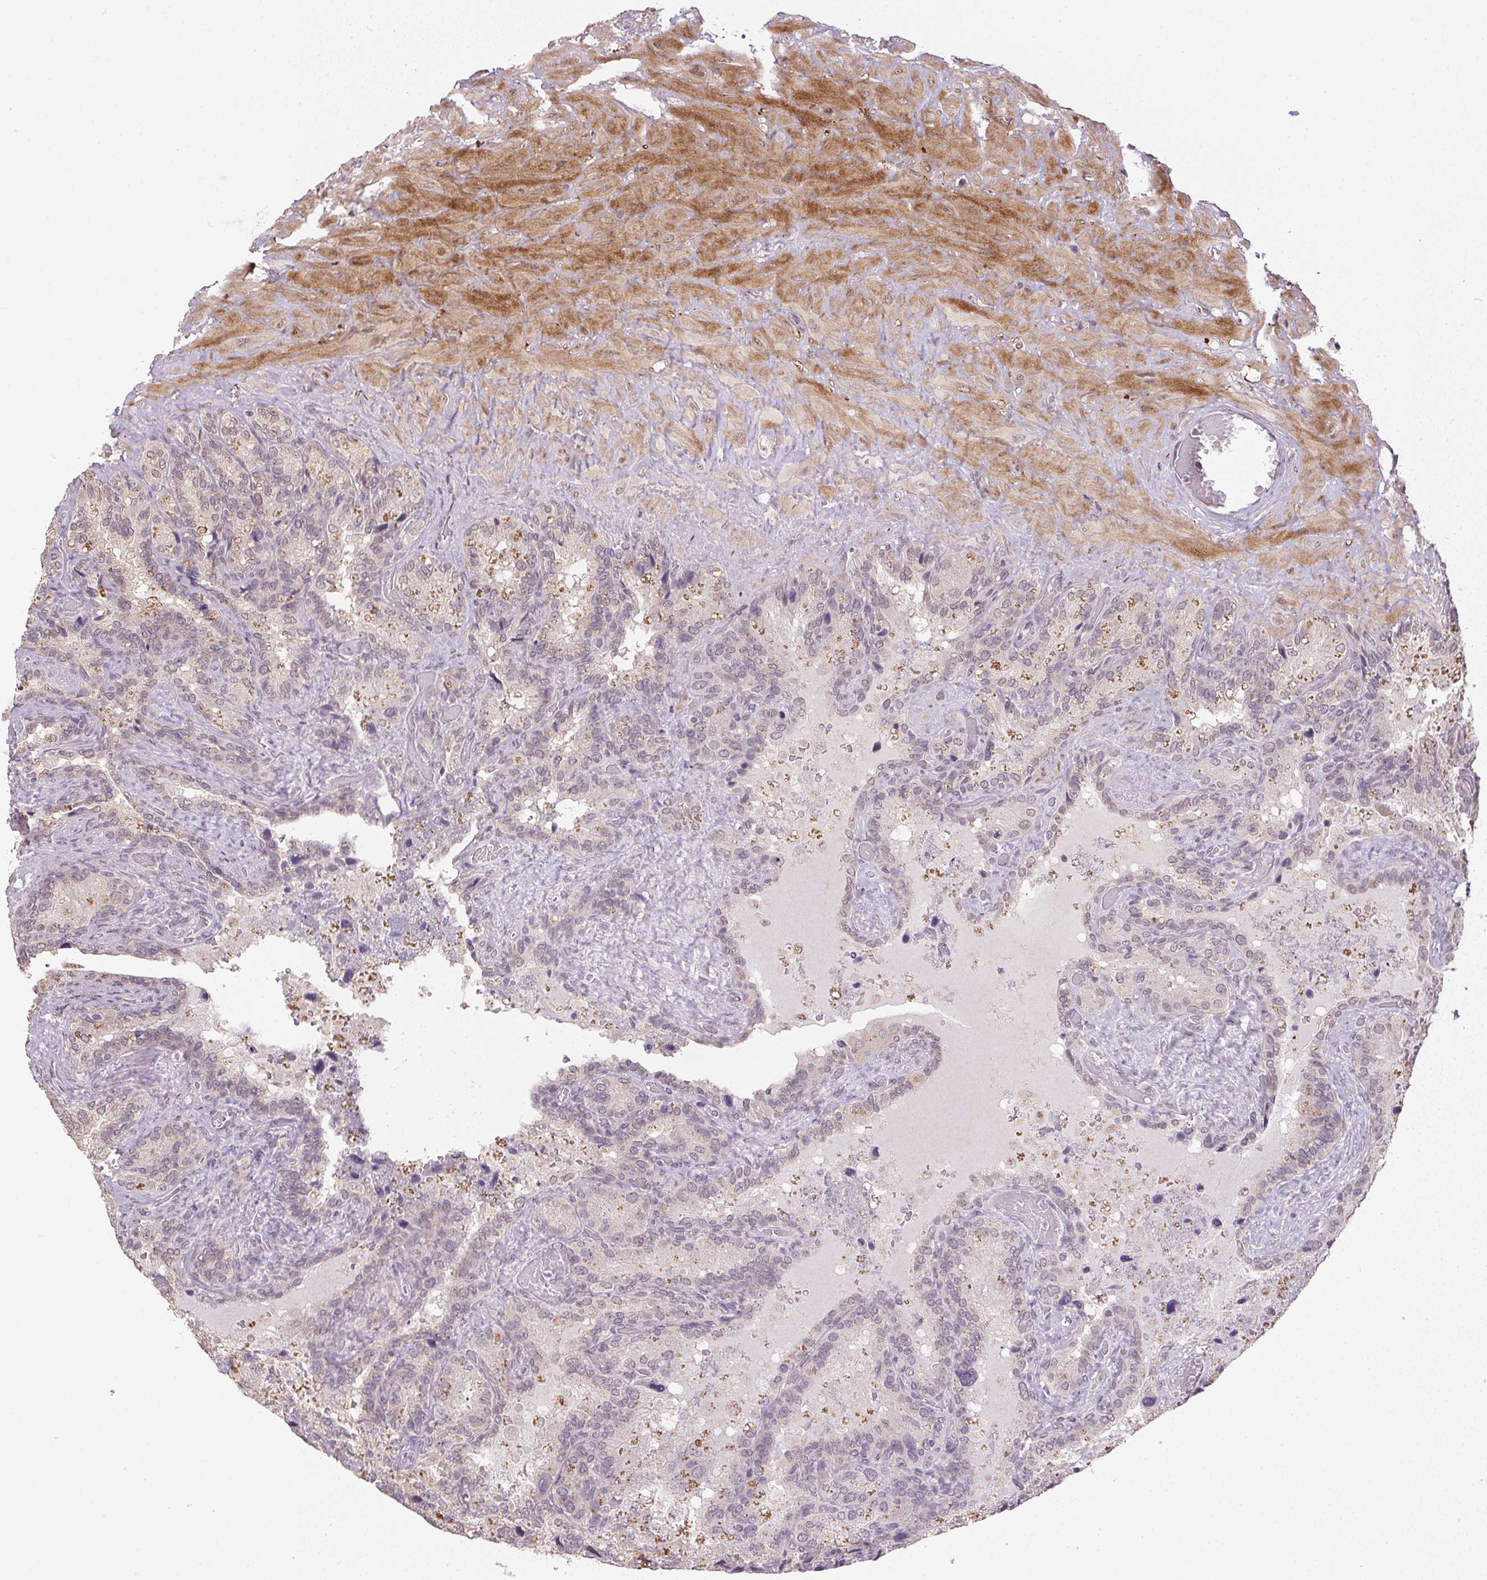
{"staining": {"intensity": "moderate", "quantity": "<25%", "location": "cytoplasmic/membranous"}, "tissue": "seminal vesicle", "cell_type": "Glandular cells", "image_type": "normal", "snomed": [{"axis": "morphology", "description": "Normal tissue, NOS"}, {"axis": "topography", "description": "Seminal veicle"}], "caption": "Brown immunohistochemical staining in normal human seminal vesicle shows moderate cytoplasmic/membranous positivity in about <25% of glandular cells. The staining was performed using DAB, with brown indicating positive protein expression. Nuclei are stained blue with hematoxylin.", "gene": "PPP4R4", "patient": {"sex": "male", "age": 60}}